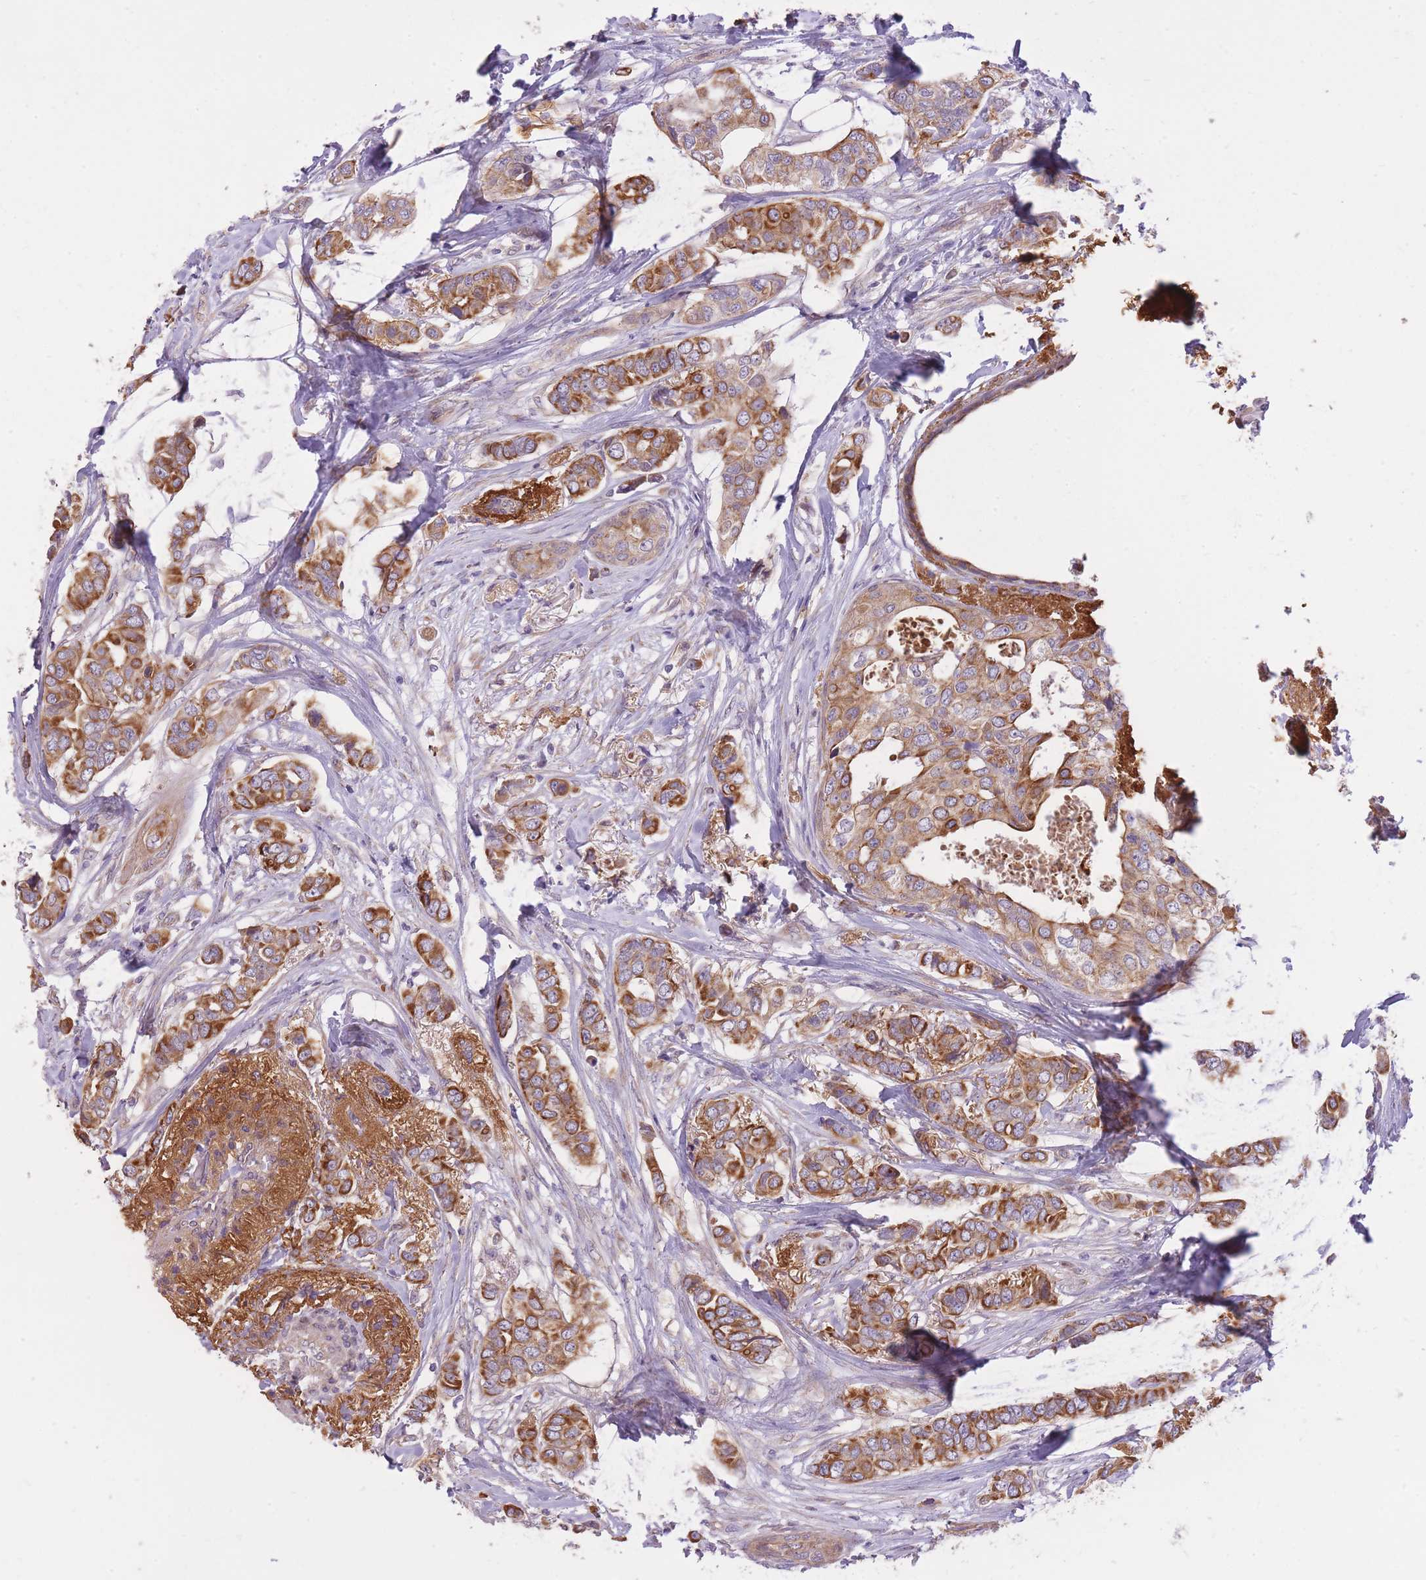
{"staining": {"intensity": "moderate", "quantity": ">75%", "location": "cytoplasmic/membranous"}, "tissue": "breast cancer", "cell_type": "Tumor cells", "image_type": "cancer", "snomed": [{"axis": "morphology", "description": "Lobular carcinoma"}, {"axis": "topography", "description": "Breast"}], "caption": "Immunohistochemistry photomicrograph of neoplastic tissue: human breast cancer stained using immunohistochemistry (IHC) exhibits medium levels of moderate protein expression localized specifically in the cytoplasmic/membranous of tumor cells, appearing as a cytoplasmic/membranous brown color.", "gene": "REV1", "patient": {"sex": "female", "age": 51}}